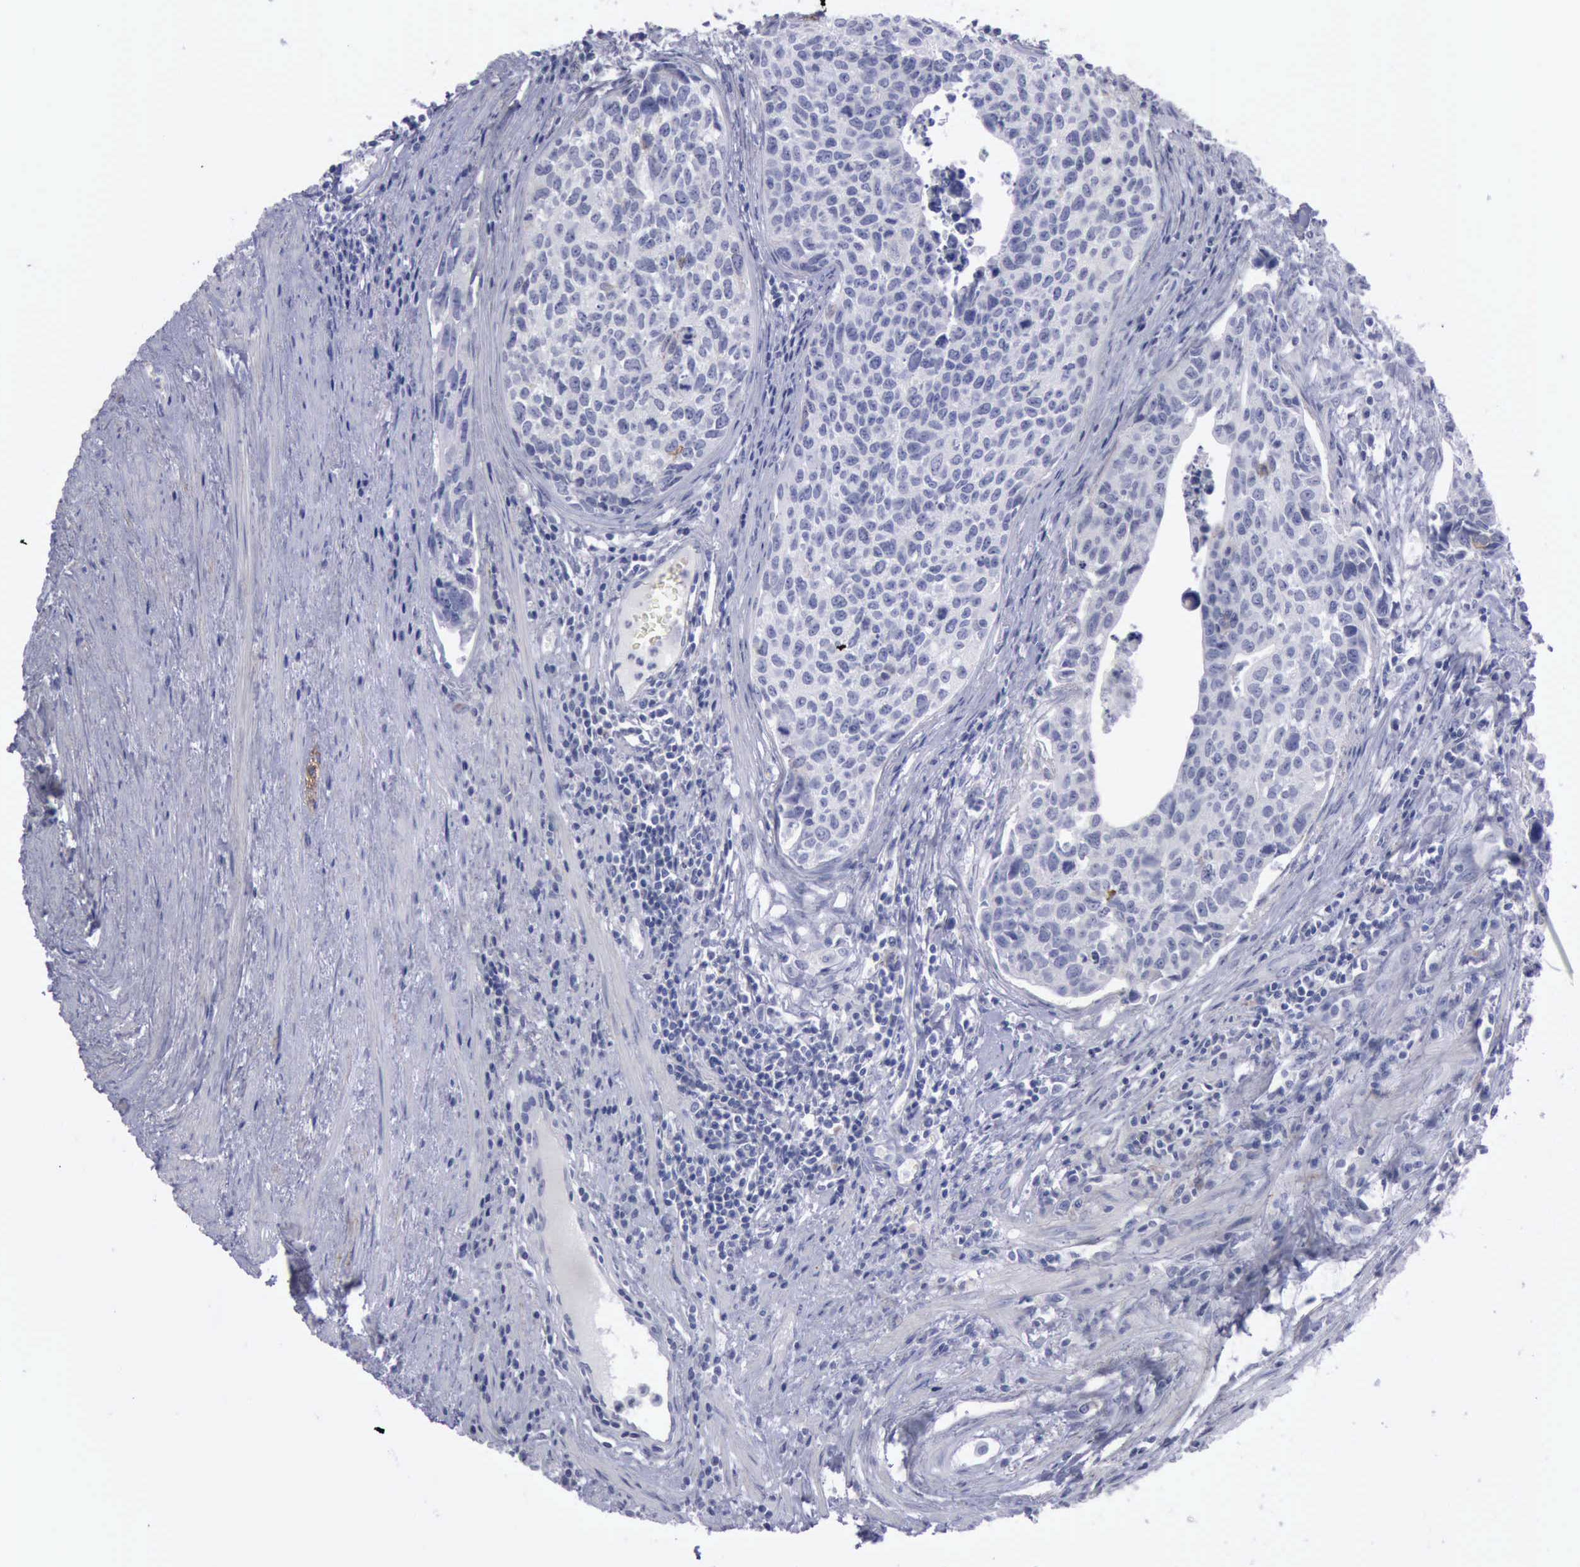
{"staining": {"intensity": "negative", "quantity": "none", "location": "none"}, "tissue": "urothelial cancer", "cell_type": "Tumor cells", "image_type": "cancer", "snomed": [{"axis": "morphology", "description": "Urothelial carcinoma, High grade"}, {"axis": "topography", "description": "Urinary bladder"}], "caption": "IHC of urothelial cancer displays no positivity in tumor cells.", "gene": "CDH2", "patient": {"sex": "male", "age": 81}}